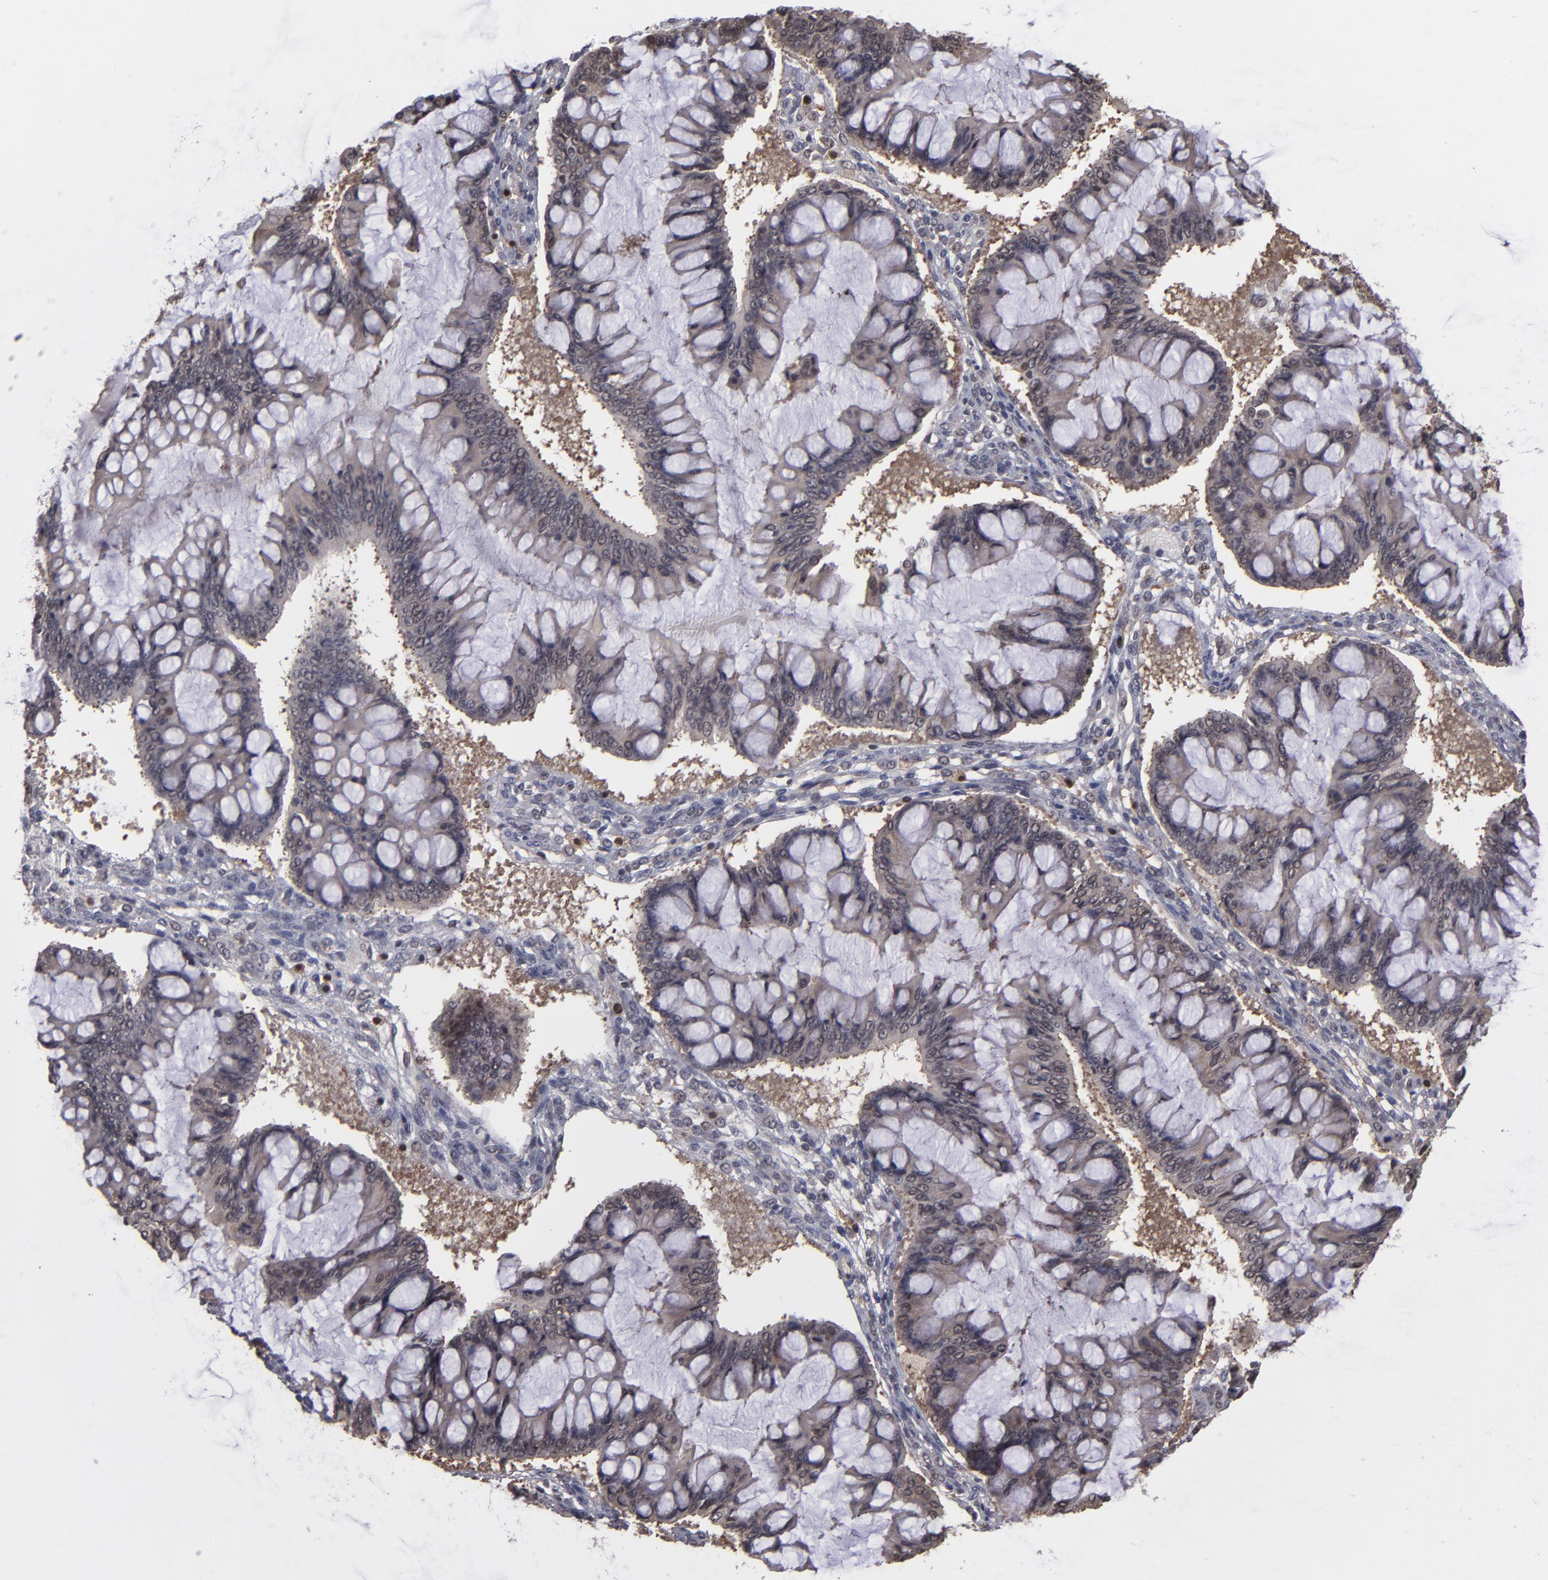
{"staining": {"intensity": "weak", "quantity": ">75%", "location": "cytoplasmic/membranous,nuclear"}, "tissue": "ovarian cancer", "cell_type": "Tumor cells", "image_type": "cancer", "snomed": [{"axis": "morphology", "description": "Cystadenocarcinoma, mucinous, NOS"}, {"axis": "topography", "description": "Ovary"}], "caption": "The immunohistochemical stain highlights weak cytoplasmic/membranous and nuclear staining in tumor cells of ovarian cancer (mucinous cystadenocarcinoma) tissue.", "gene": "GRB2", "patient": {"sex": "female", "age": 73}}